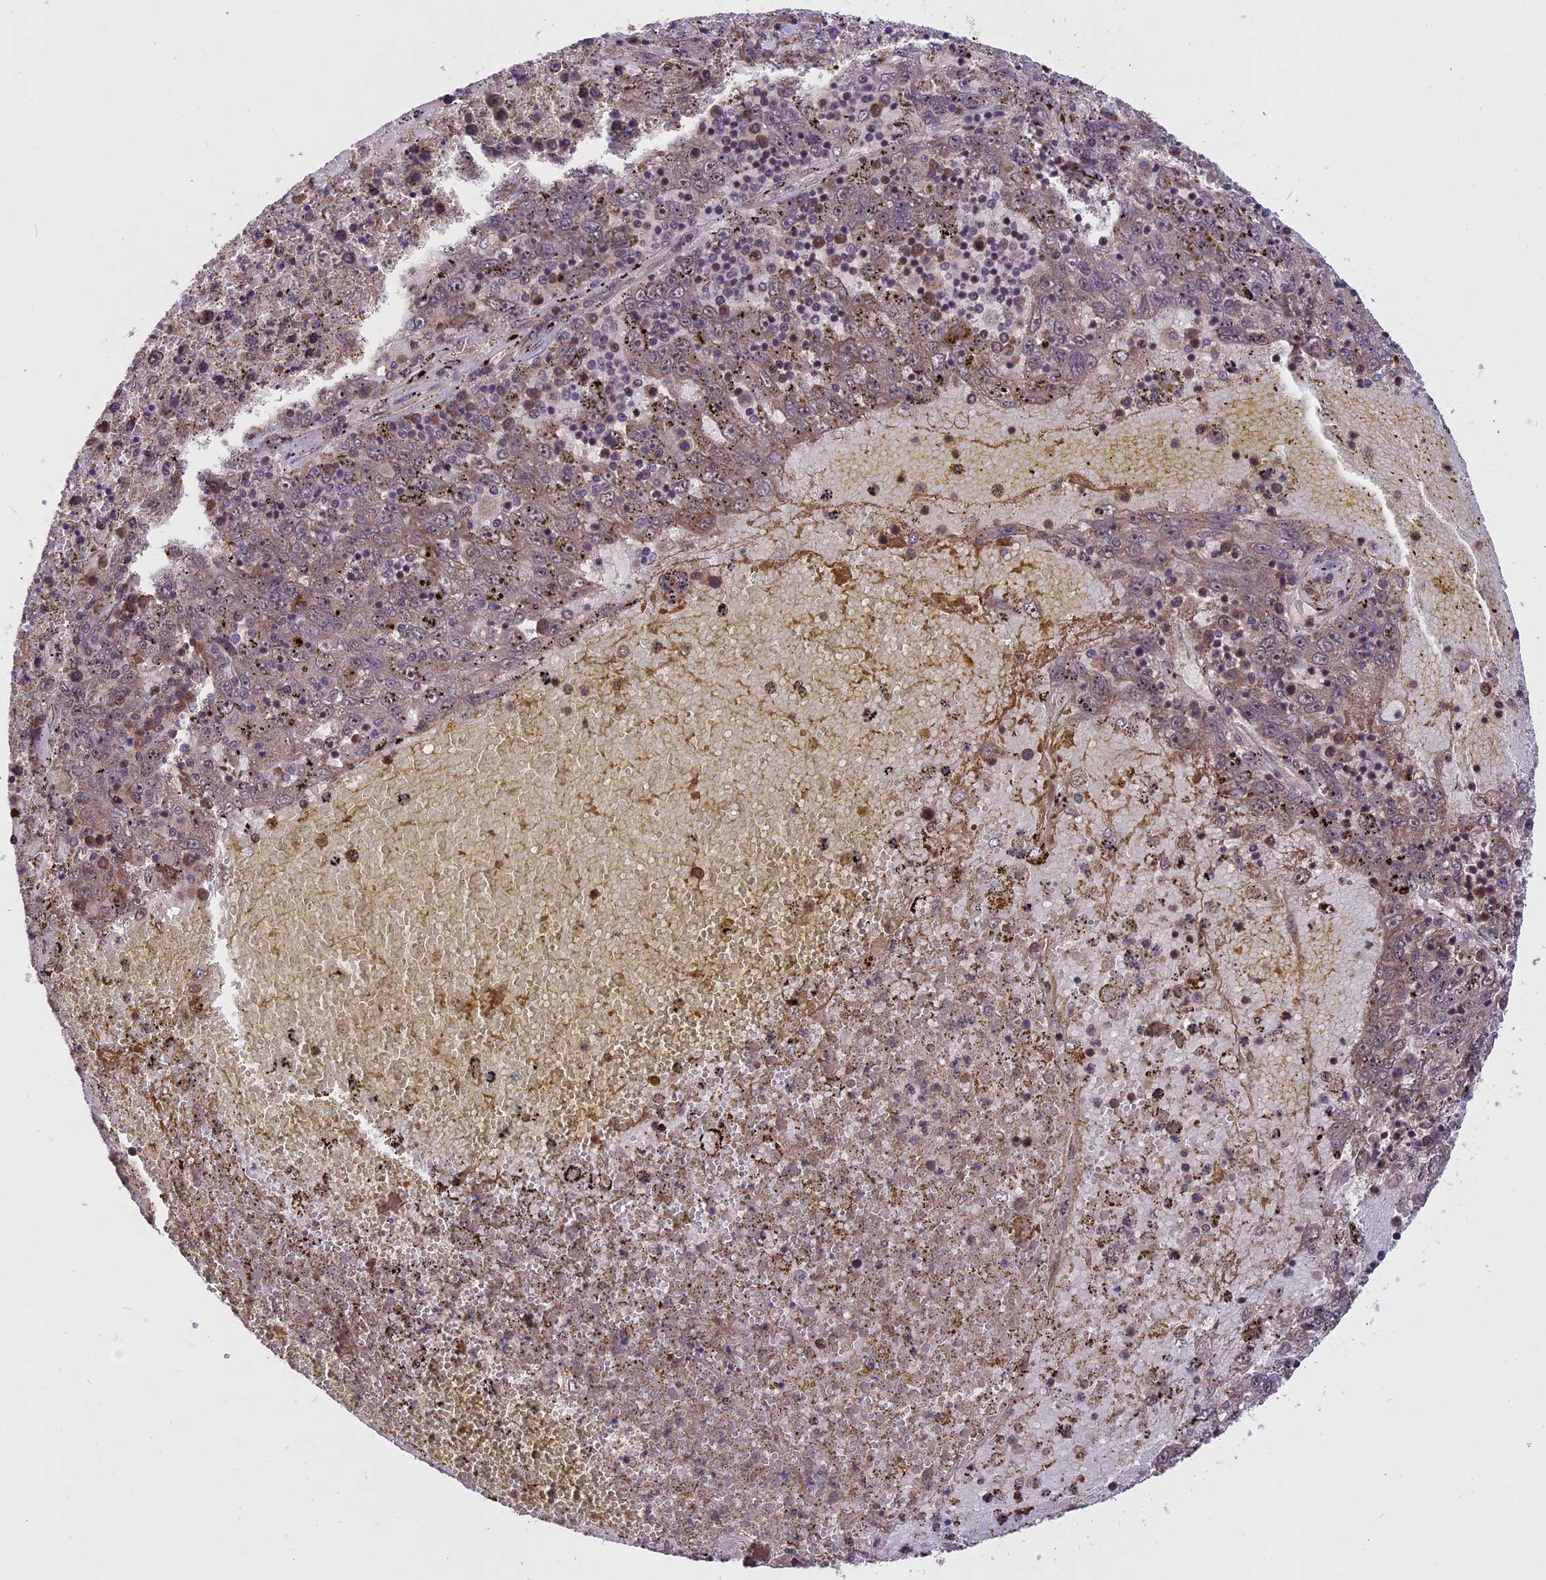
{"staining": {"intensity": "weak", "quantity": "<25%", "location": "cytoplasmic/membranous"}, "tissue": "liver cancer", "cell_type": "Tumor cells", "image_type": "cancer", "snomed": [{"axis": "morphology", "description": "Carcinoma, Hepatocellular, NOS"}, {"axis": "topography", "description": "Liver"}], "caption": "An IHC histopathology image of hepatocellular carcinoma (liver) is shown. There is no staining in tumor cells of hepatocellular carcinoma (liver).", "gene": "ZNF598", "patient": {"sex": "male", "age": 49}}